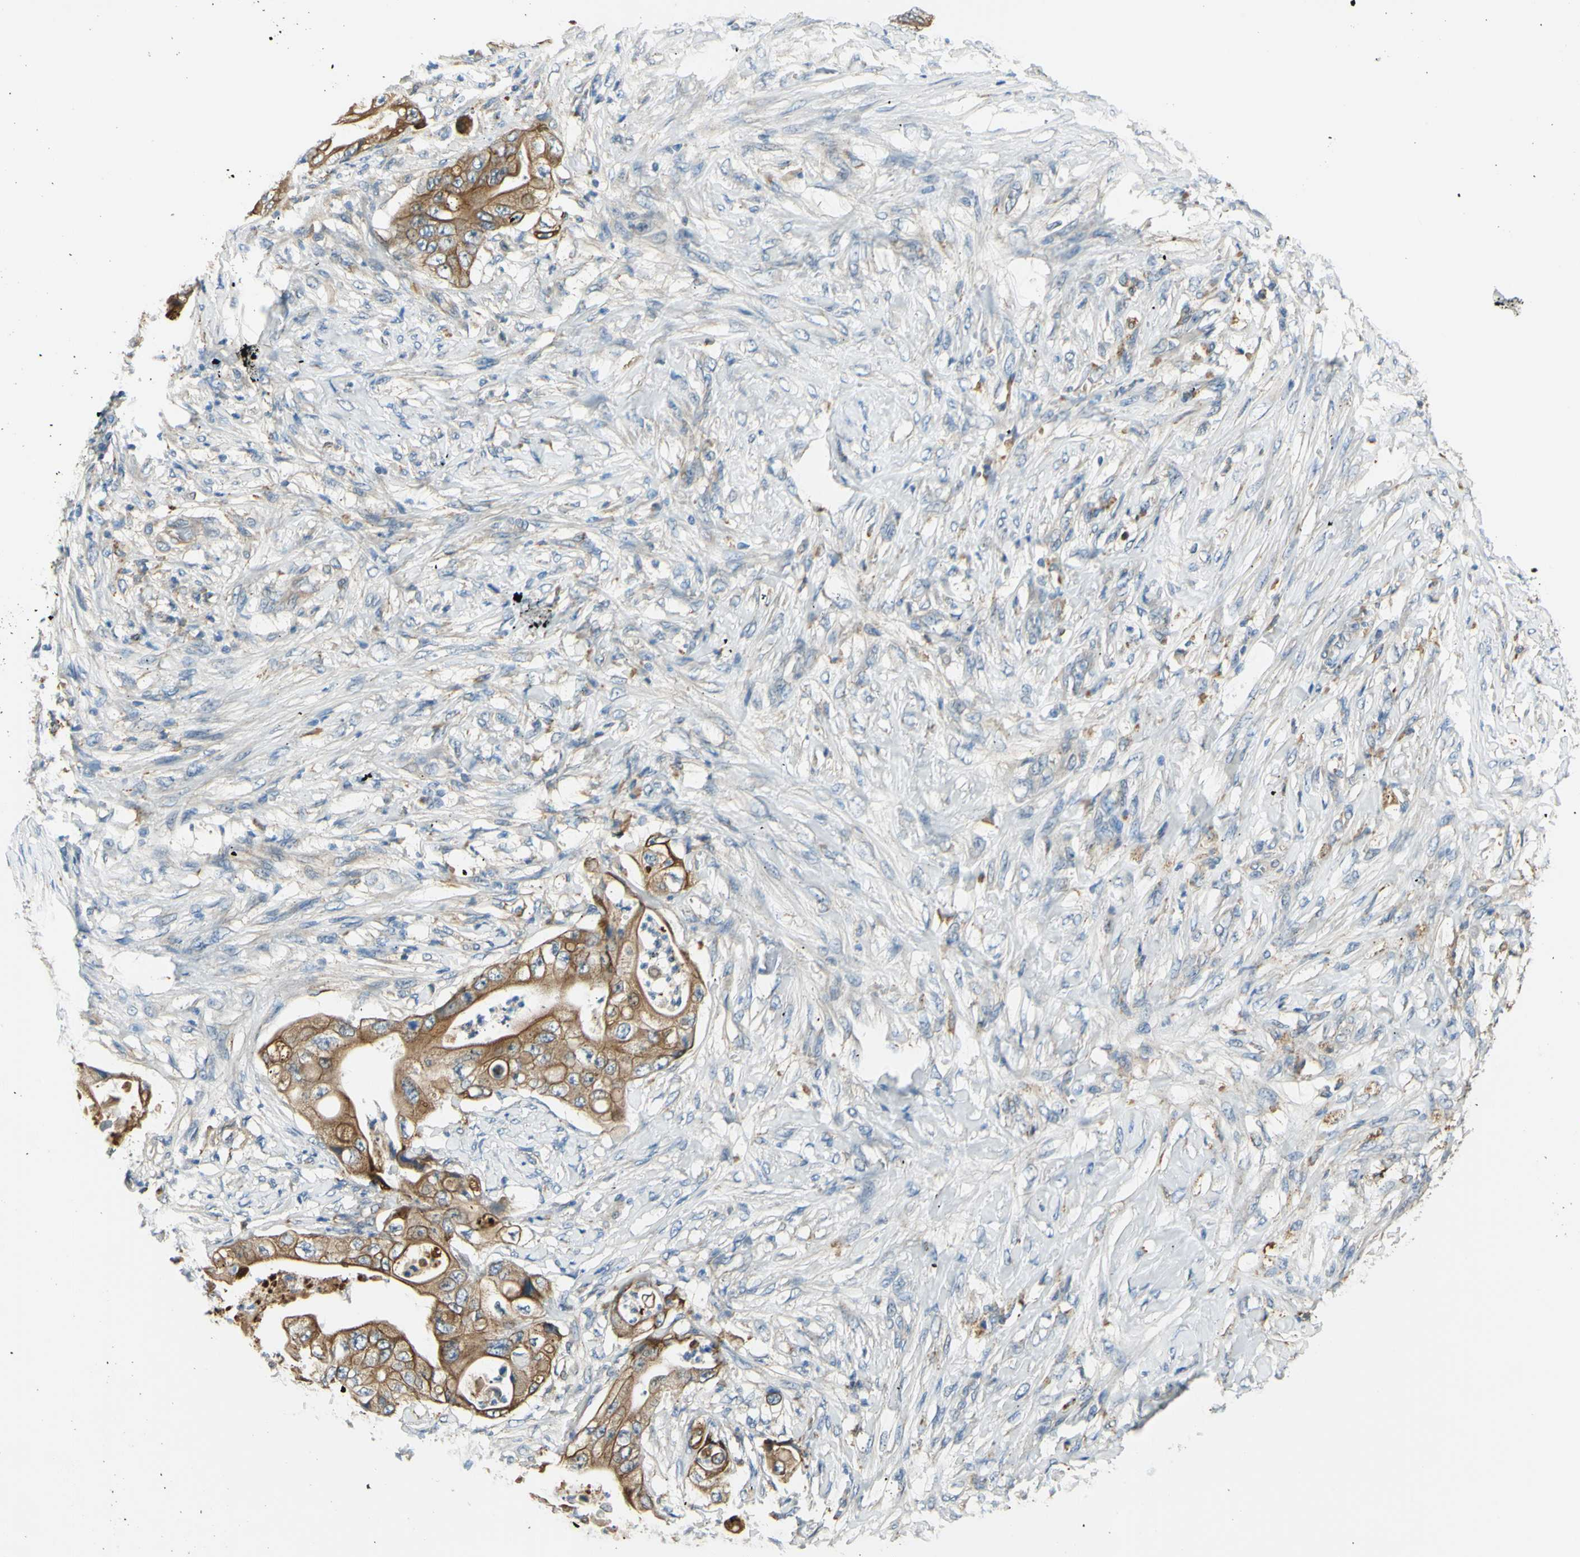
{"staining": {"intensity": "moderate", "quantity": ">75%", "location": "cytoplasmic/membranous"}, "tissue": "stomach cancer", "cell_type": "Tumor cells", "image_type": "cancer", "snomed": [{"axis": "morphology", "description": "Adenocarcinoma, NOS"}, {"axis": "topography", "description": "Stomach"}], "caption": "The photomicrograph exhibits immunohistochemical staining of stomach cancer (adenocarcinoma). There is moderate cytoplasmic/membranous staining is identified in approximately >75% of tumor cells. The staining is performed using DAB (3,3'-diaminobenzidine) brown chromogen to label protein expression. The nuclei are counter-stained blue using hematoxylin.", "gene": "LAMA3", "patient": {"sex": "female", "age": 73}}